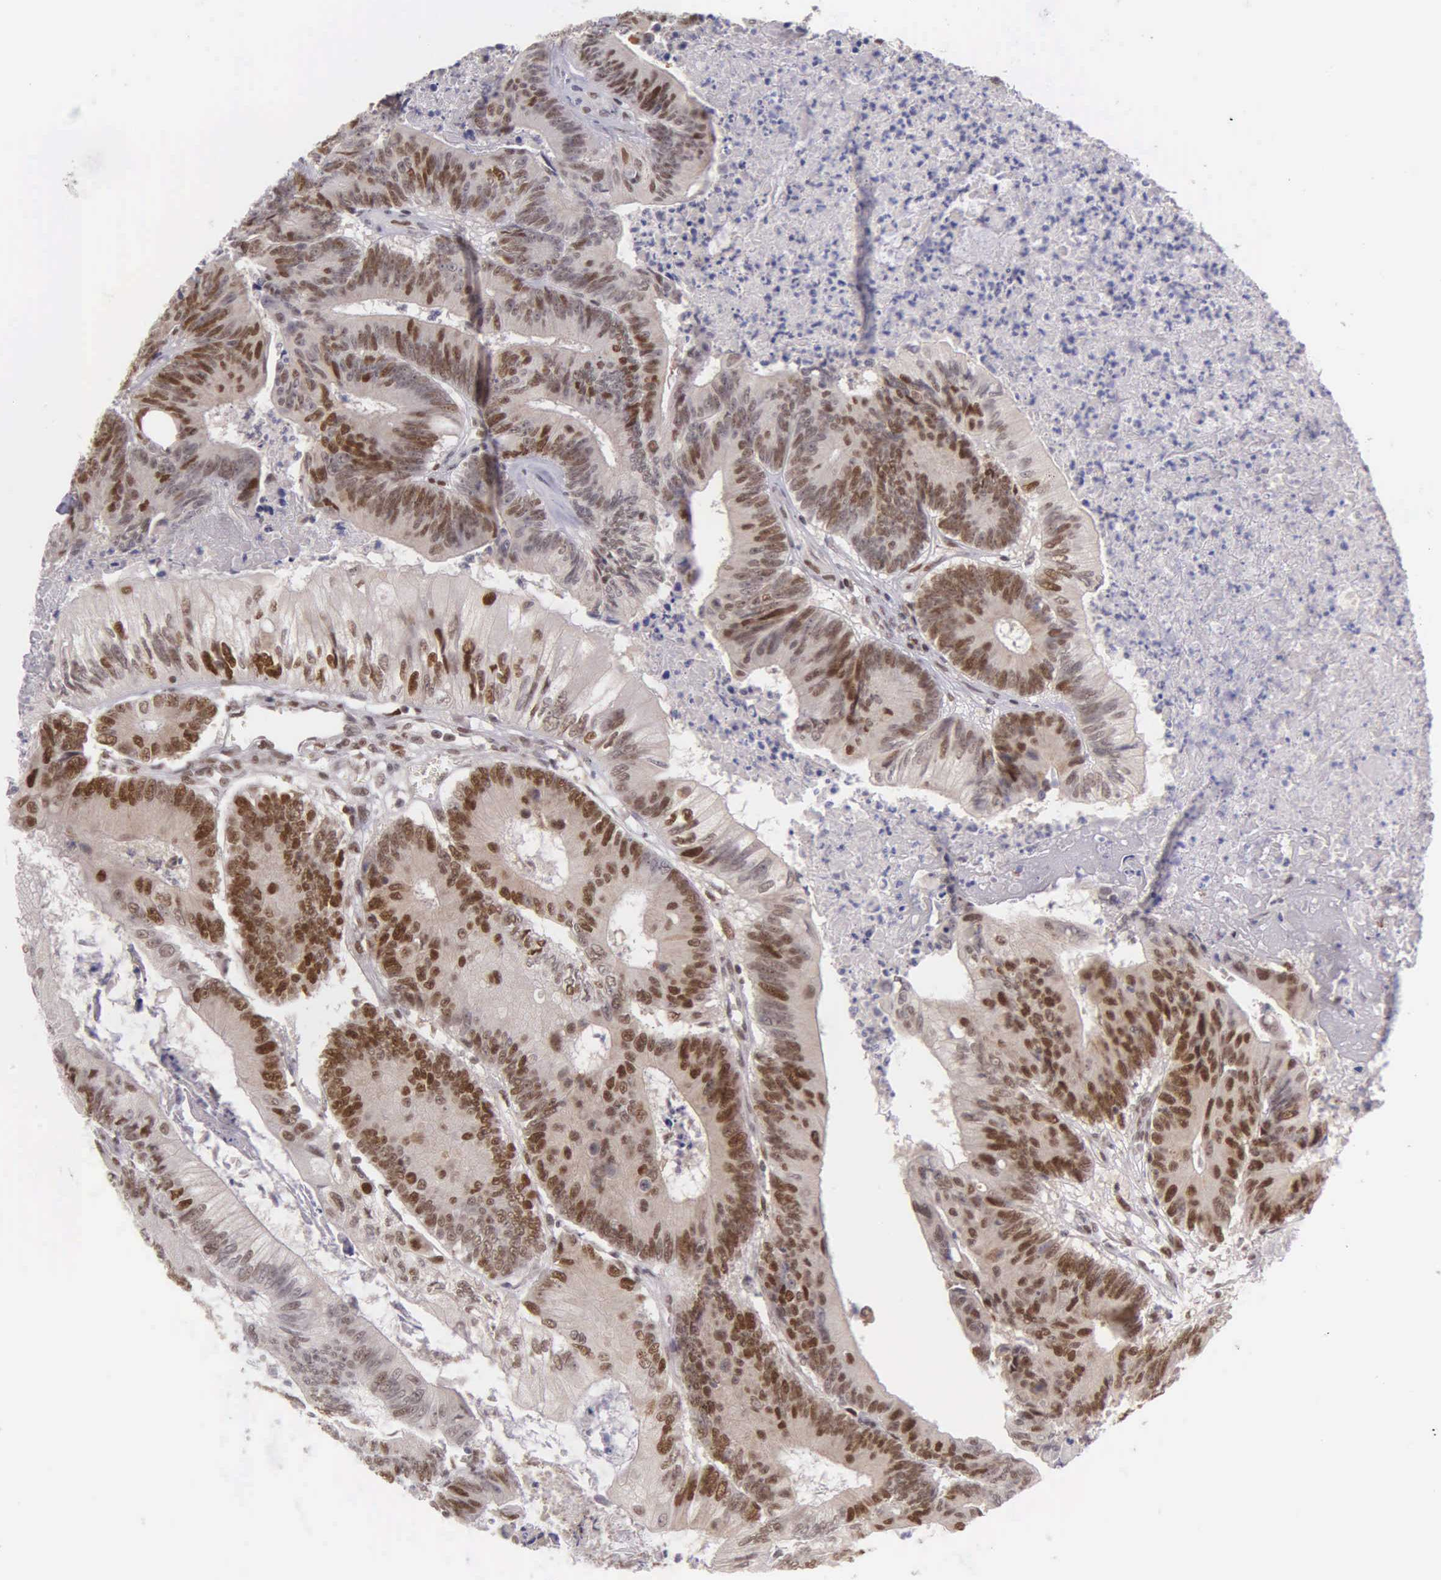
{"staining": {"intensity": "moderate", "quantity": "25%-75%", "location": "cytoplasmic/membranous,nuclear"}, "tissue": "colorectal cancer", "cell_type": "Tumor cells", "image_type": "cancer", "snomed": [{"axis": "morphology", "description": "Adenocarcinoma, NOS"}, {"axis": "topography", "description": "Colon"}], "caption": "A photomicrograph of colorectal cancer stained for a protein exhibits moderate cytoplasmic/membranous and nuclear brown staining in tumor cells. (brown staining indicates protein expression, while blue staining denotes nuclei).", "gene": "UBR7", "patient": {"sex": "male", "age": 65}}